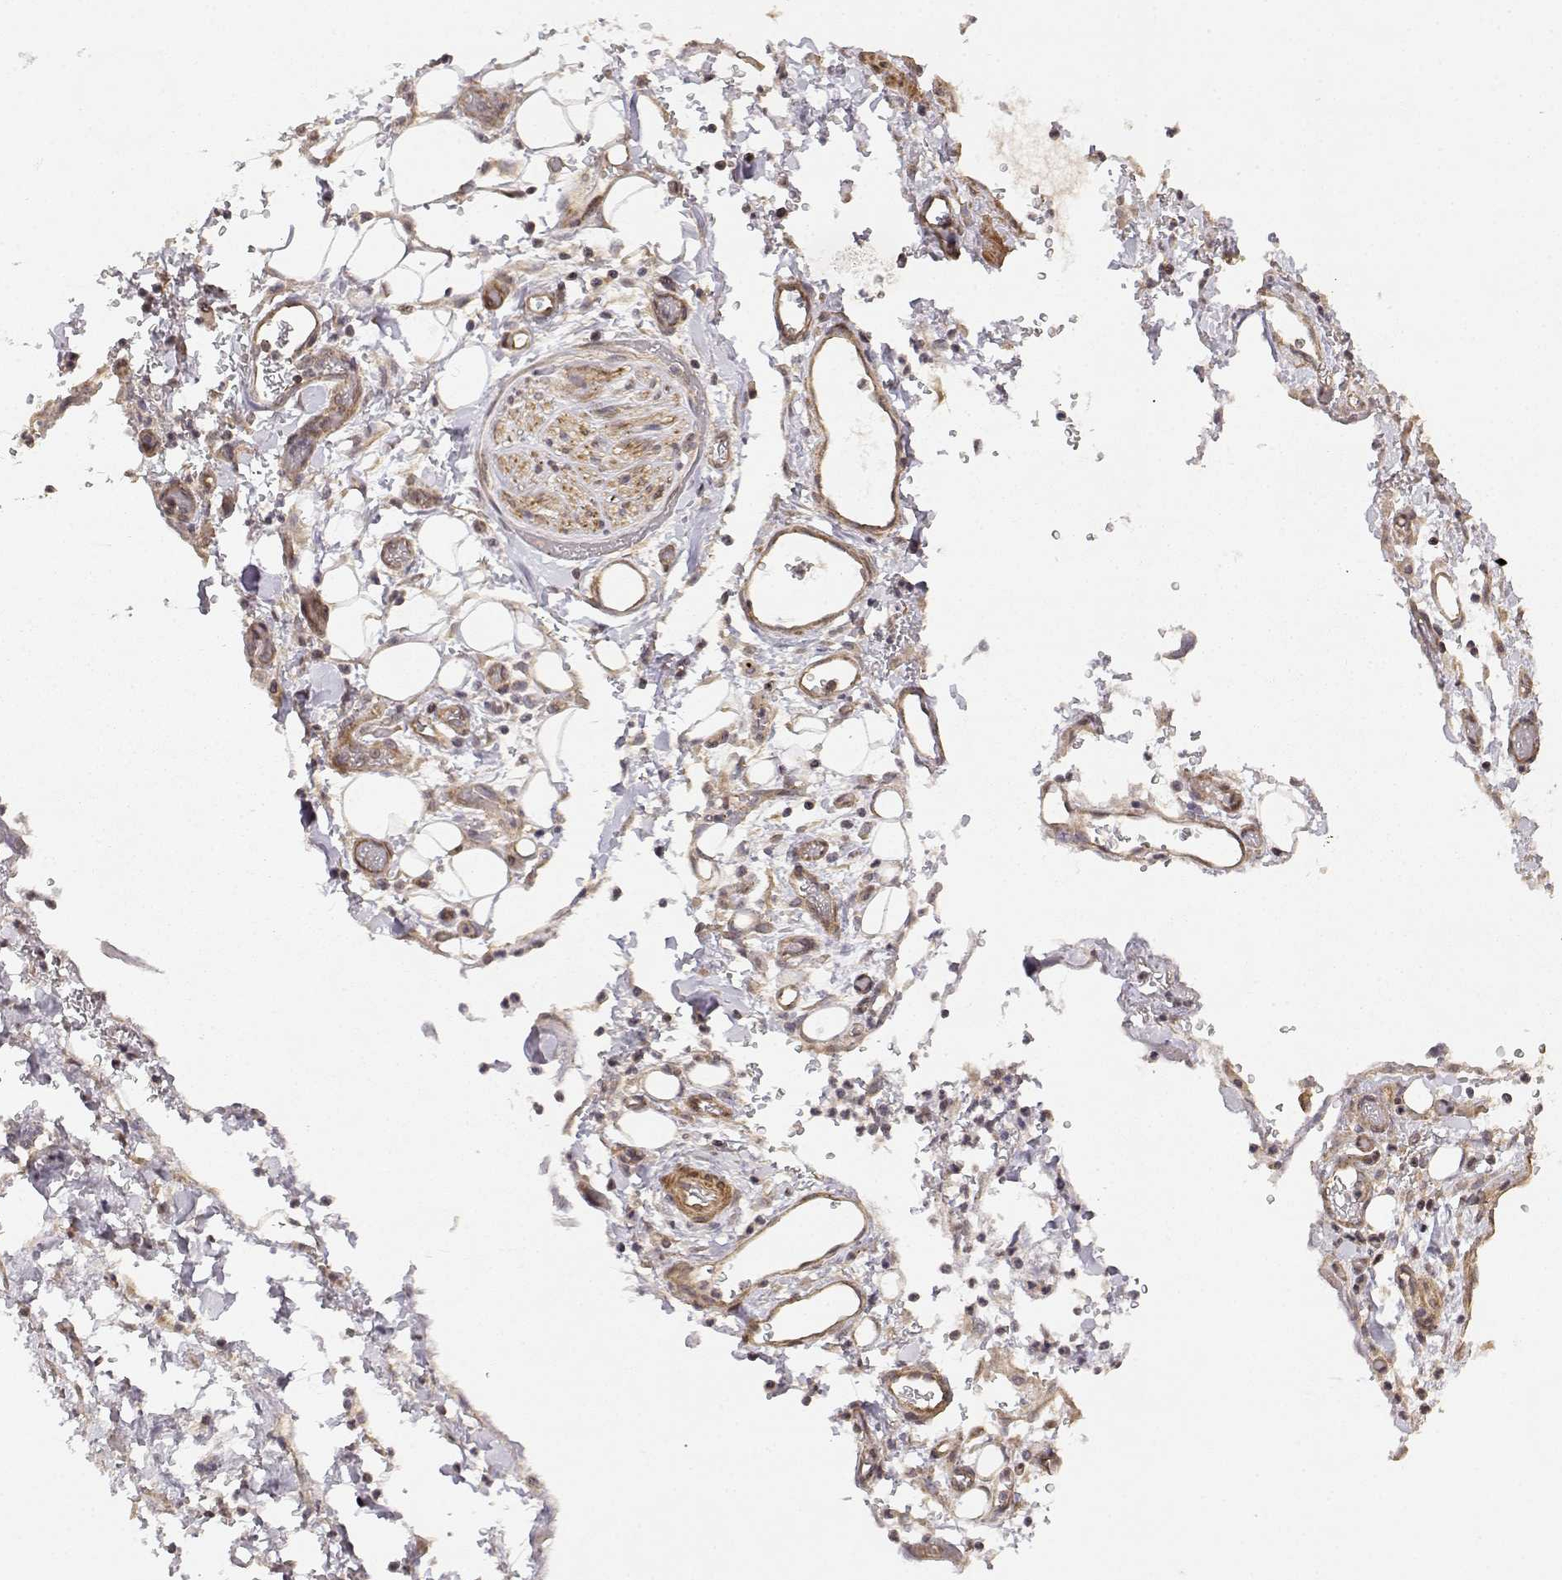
{"staining": {"intensity": "weak", "quantity": ">75%", "location": "cytoplasmic/membranous"}, "tissue": "stomach cancer", "cell_type": "Tumor cells", "image_type": "cancer", "snomed": [{"axis": "morphology", "description": "Normal tissue, NOS"}, {"axis": "morphology", "description": "Adenocarcinoma, NOS"}, {"axis": "topography", "description": "Esophagus"}, {"axis": "topography", "description": "Stomach, upper"}], "caption": "Tumor cells demonstrate low levels of weak cytoplasmic/membranous positivity in about >75% of cells in human stomach cancer (adenocarcinoma).", "gene": "PICK1", "patient": {"sex": "male", "age": 74}}